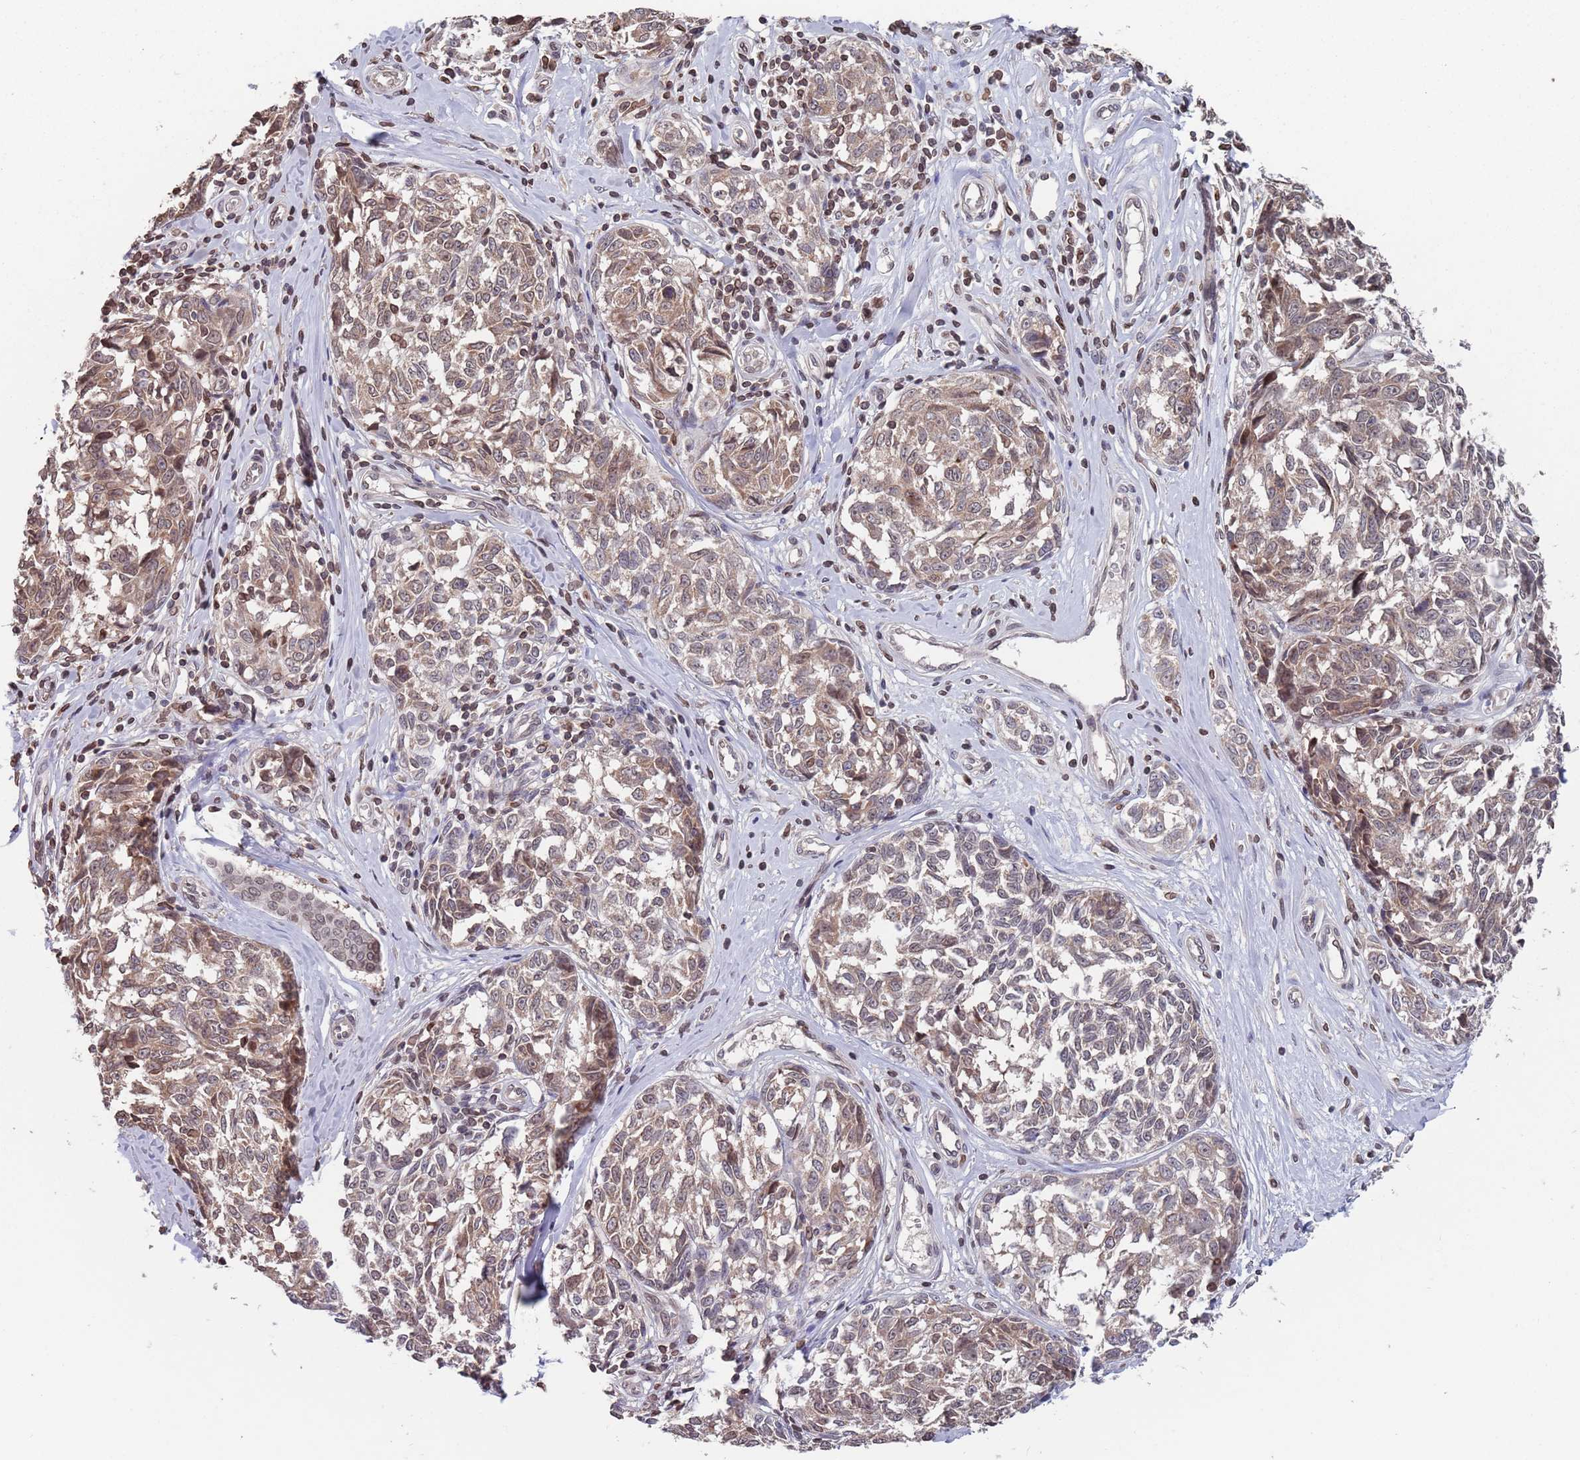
{"staining": {"intensity": "weak", "quantity": "25%-75%", "location": "cytoplasmic/membranous,nuclear"}, "tissue": "melanoma", "cell_type": "Tumor cells", "image_type": "cancer", "snomed": [{"axis": "morphology", "description": "Normal tissue, NOS"}, {"axis": "morphology", "description": "Malignant melanoma, NOS"}, {"axis": "topography", "description": "Skin"}], "caption": "IHC (DAB (3,3'-diaminobenzidine)) staining of human melanoma exhibits weak cytoplasmic/membranous and nuclear protein positivity in approximately 25%-75% of tumor cells. The staining is performed using DAB brown chromogen to label protein expression. The nuclei are counter-stained blue using hematoxylin.", "gene": "SDHAF3", "patient": {"sex": "female", "age": 64}}